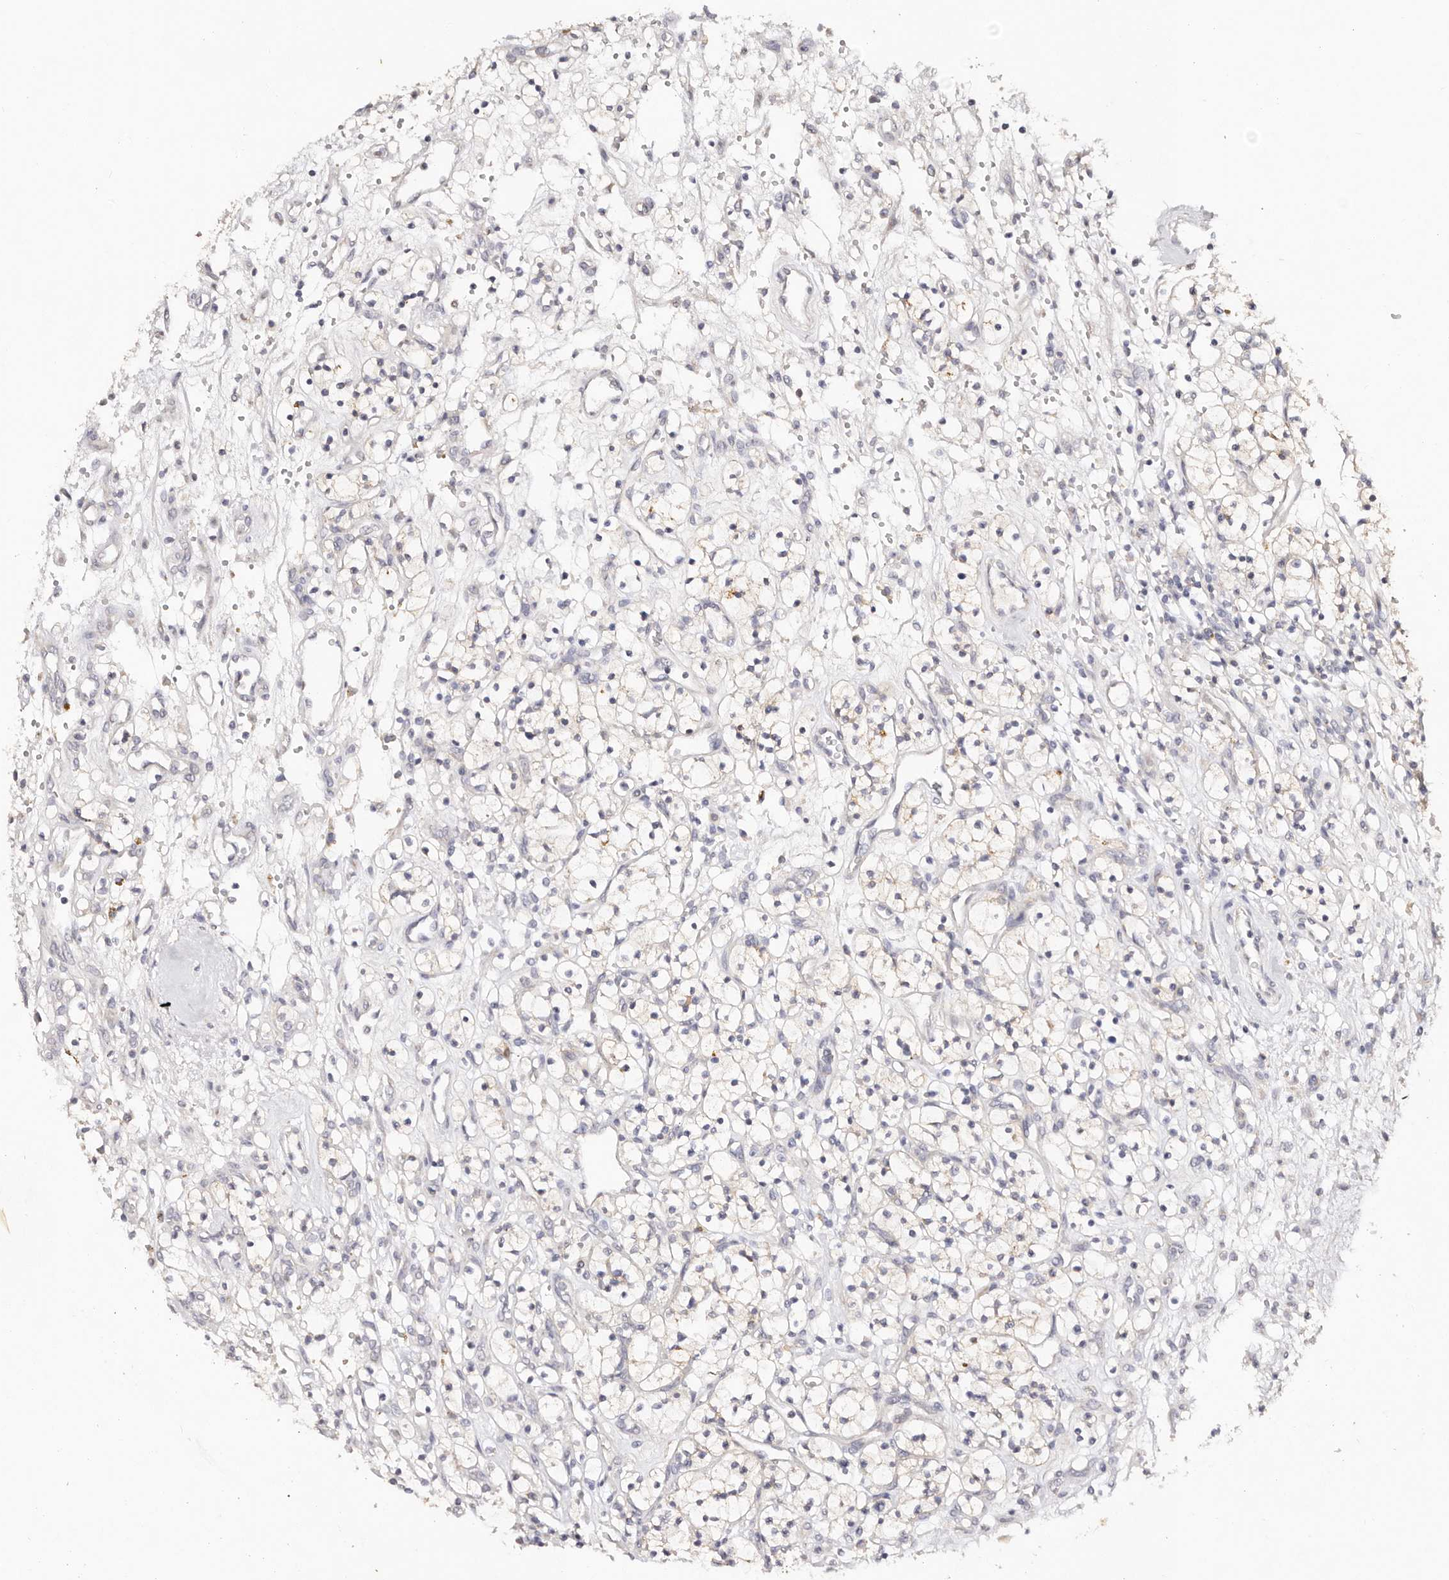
{"staining": {"intensity": "negative", "quantity": "none", "location": "none"}, "tissue": "renal cancer", "cell_type": "Tumor cells", "image_type": "cancer", "snomed": [{"axis": "morphology", "description": "Adenocarcinoma, NOS"}, {"axis": "topography", "description": "Kidney"}], "caption": "This is an IHC micrograph of human adenocarcinoma (renal). There is no expression in tumor cells.", "gene": "VIPAS39", "patient": {"sex": "female", "age": 57}}